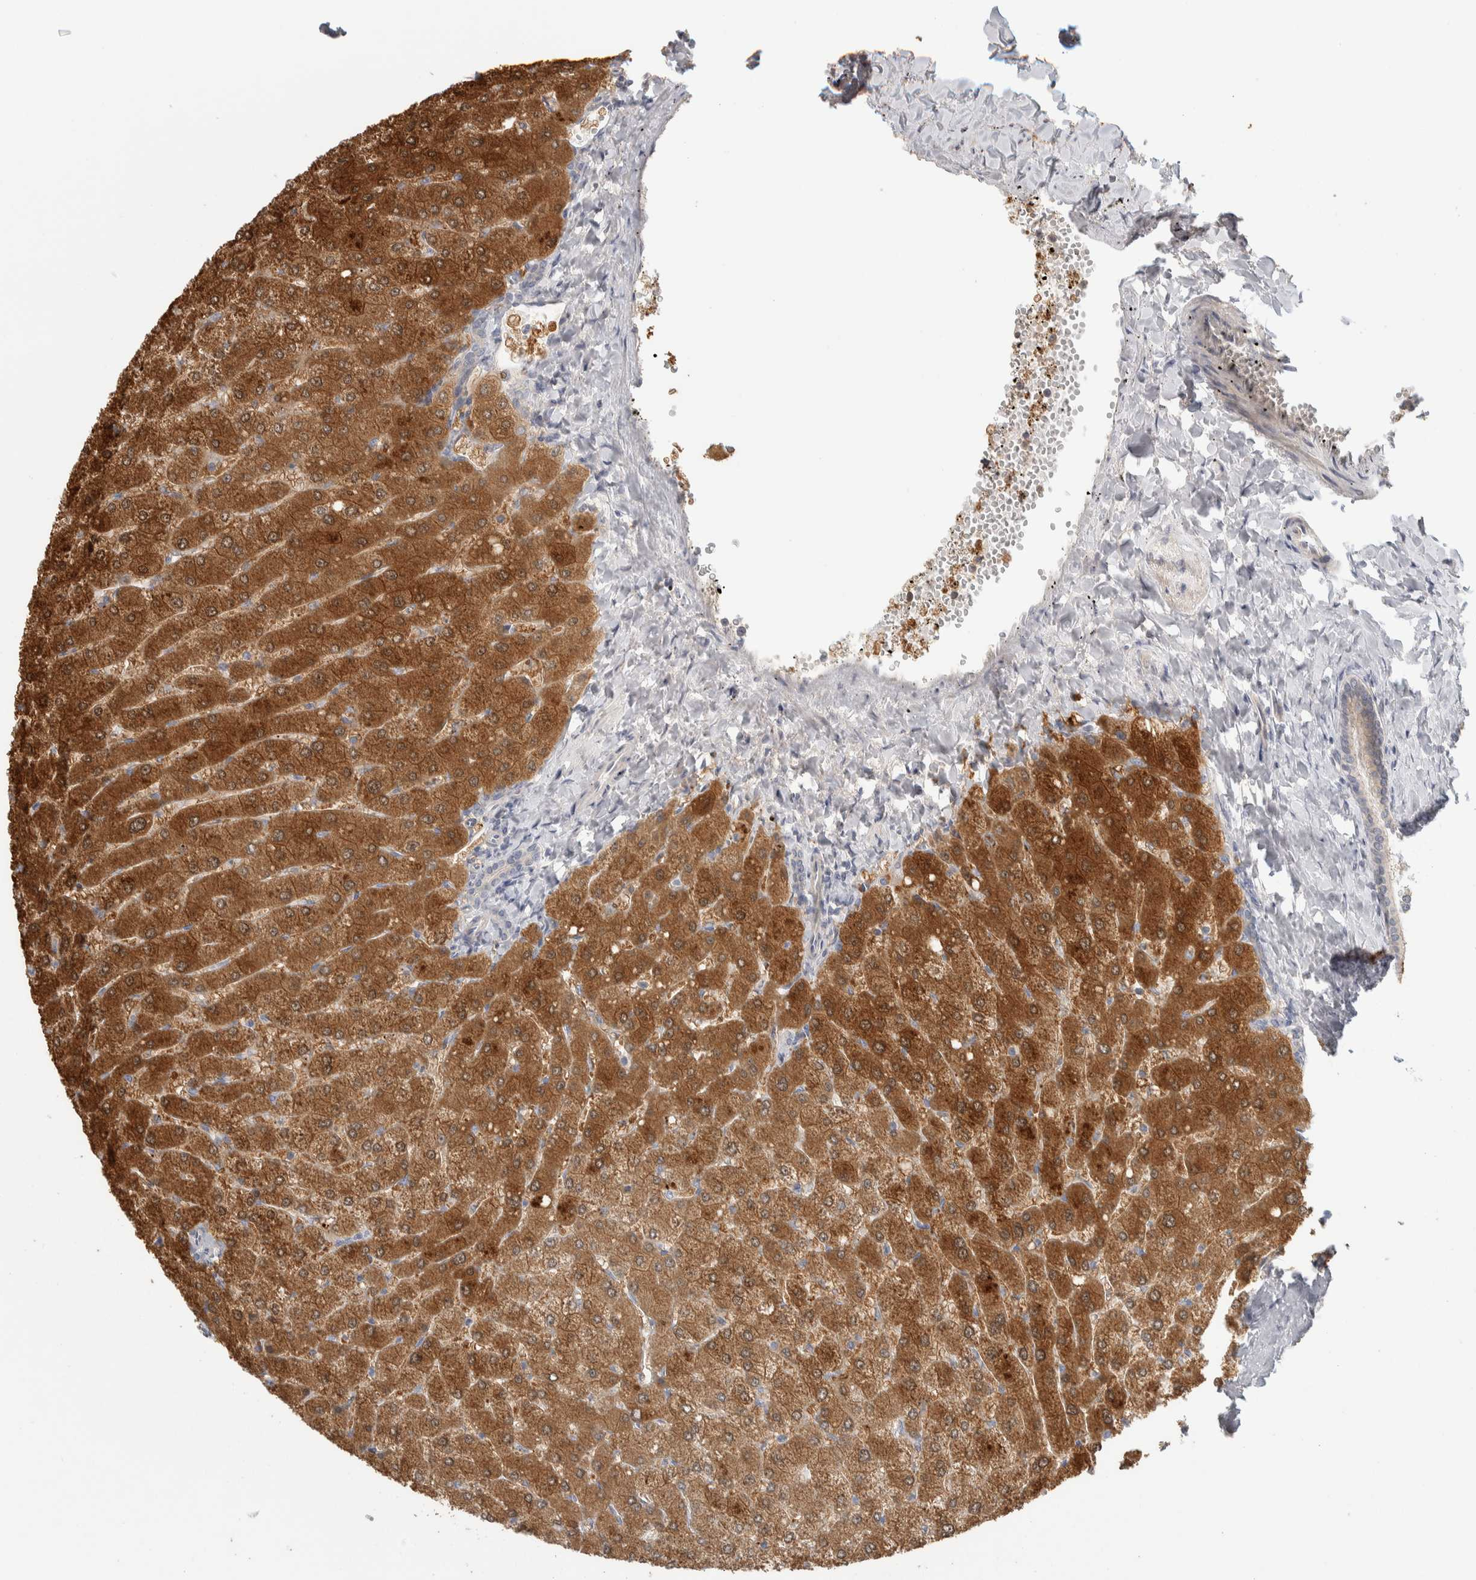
{"staining": {"intensity": "negative", "quantity": "none", "location": "none"}, "tissue": "liver", "cell_type": "Cholangiocytes", "image_type": "normal", "snomed": [{"axis": "morphology", "description": "Normal tissue, NOS"}, {"axis": "topography", "description": "Liver"}], "caption": "Protein analysis of unremarkable liver exhibits no significant staining in cholangiocytes. (DAB immunohistochemistry (IHC), high magnification).", "gene": "DCXR", "patient": {"sex": "male", "age": 55}}